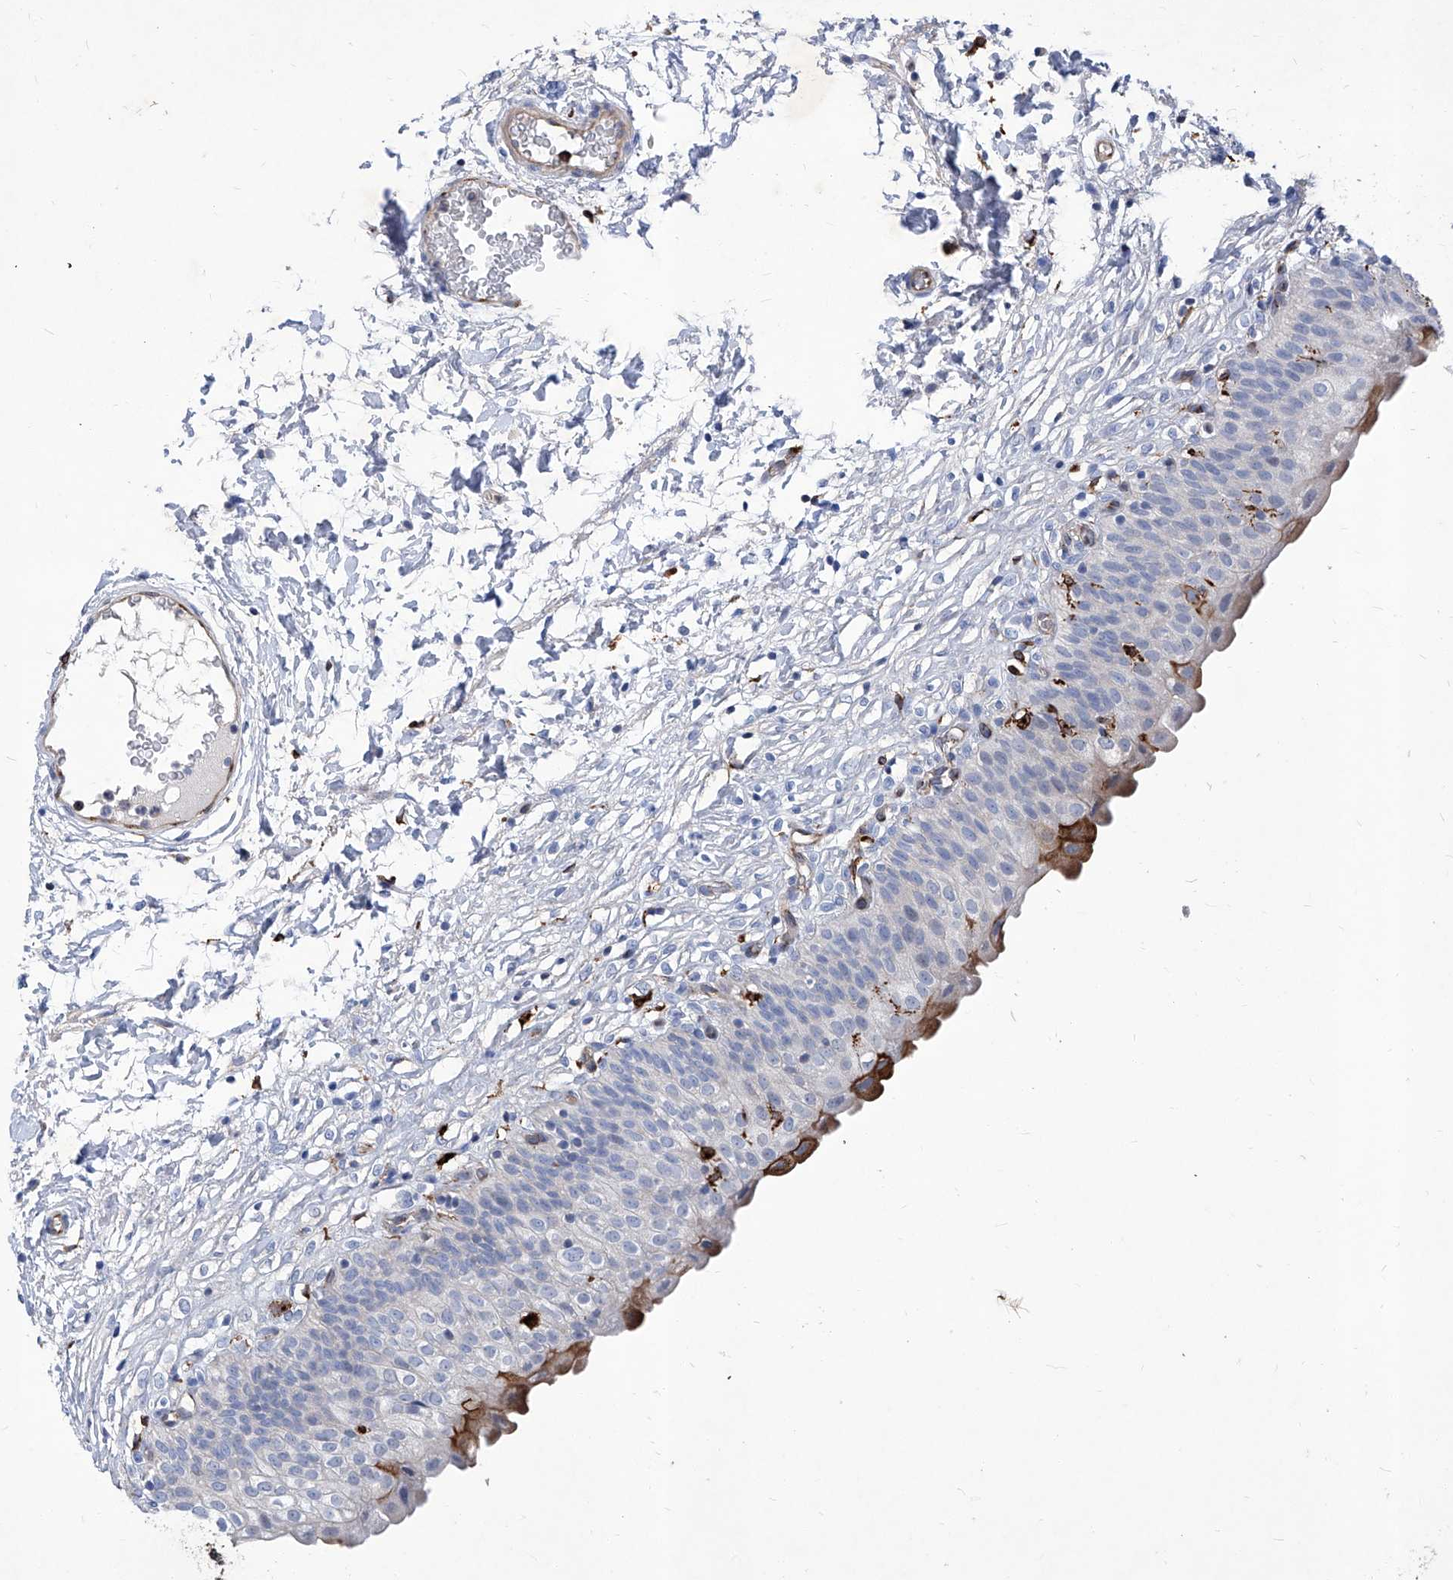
{"staining": {"intensity": "moderate", "quantity": "<25%", "location": "cytoplasmic/membranous"}, "tissue": "urinary bladder", "cell_type": "Urothelial cells", "image_type": "normal", "snomed": [{"axis": "morphology", "description": "Normal tissue, NOS"}, {"axis": "topography", "description": "Urinary bladder"}], "caption": "Brown immunohistochemical staining in normal human urinary bladder exhibits moderate cytoplasmic/membranous staining in approximately <25% of urothelial cells. Nuclei are stained in blue.", "gene": "UBOX5", "patient": {"sex": "male", "age": 55}}